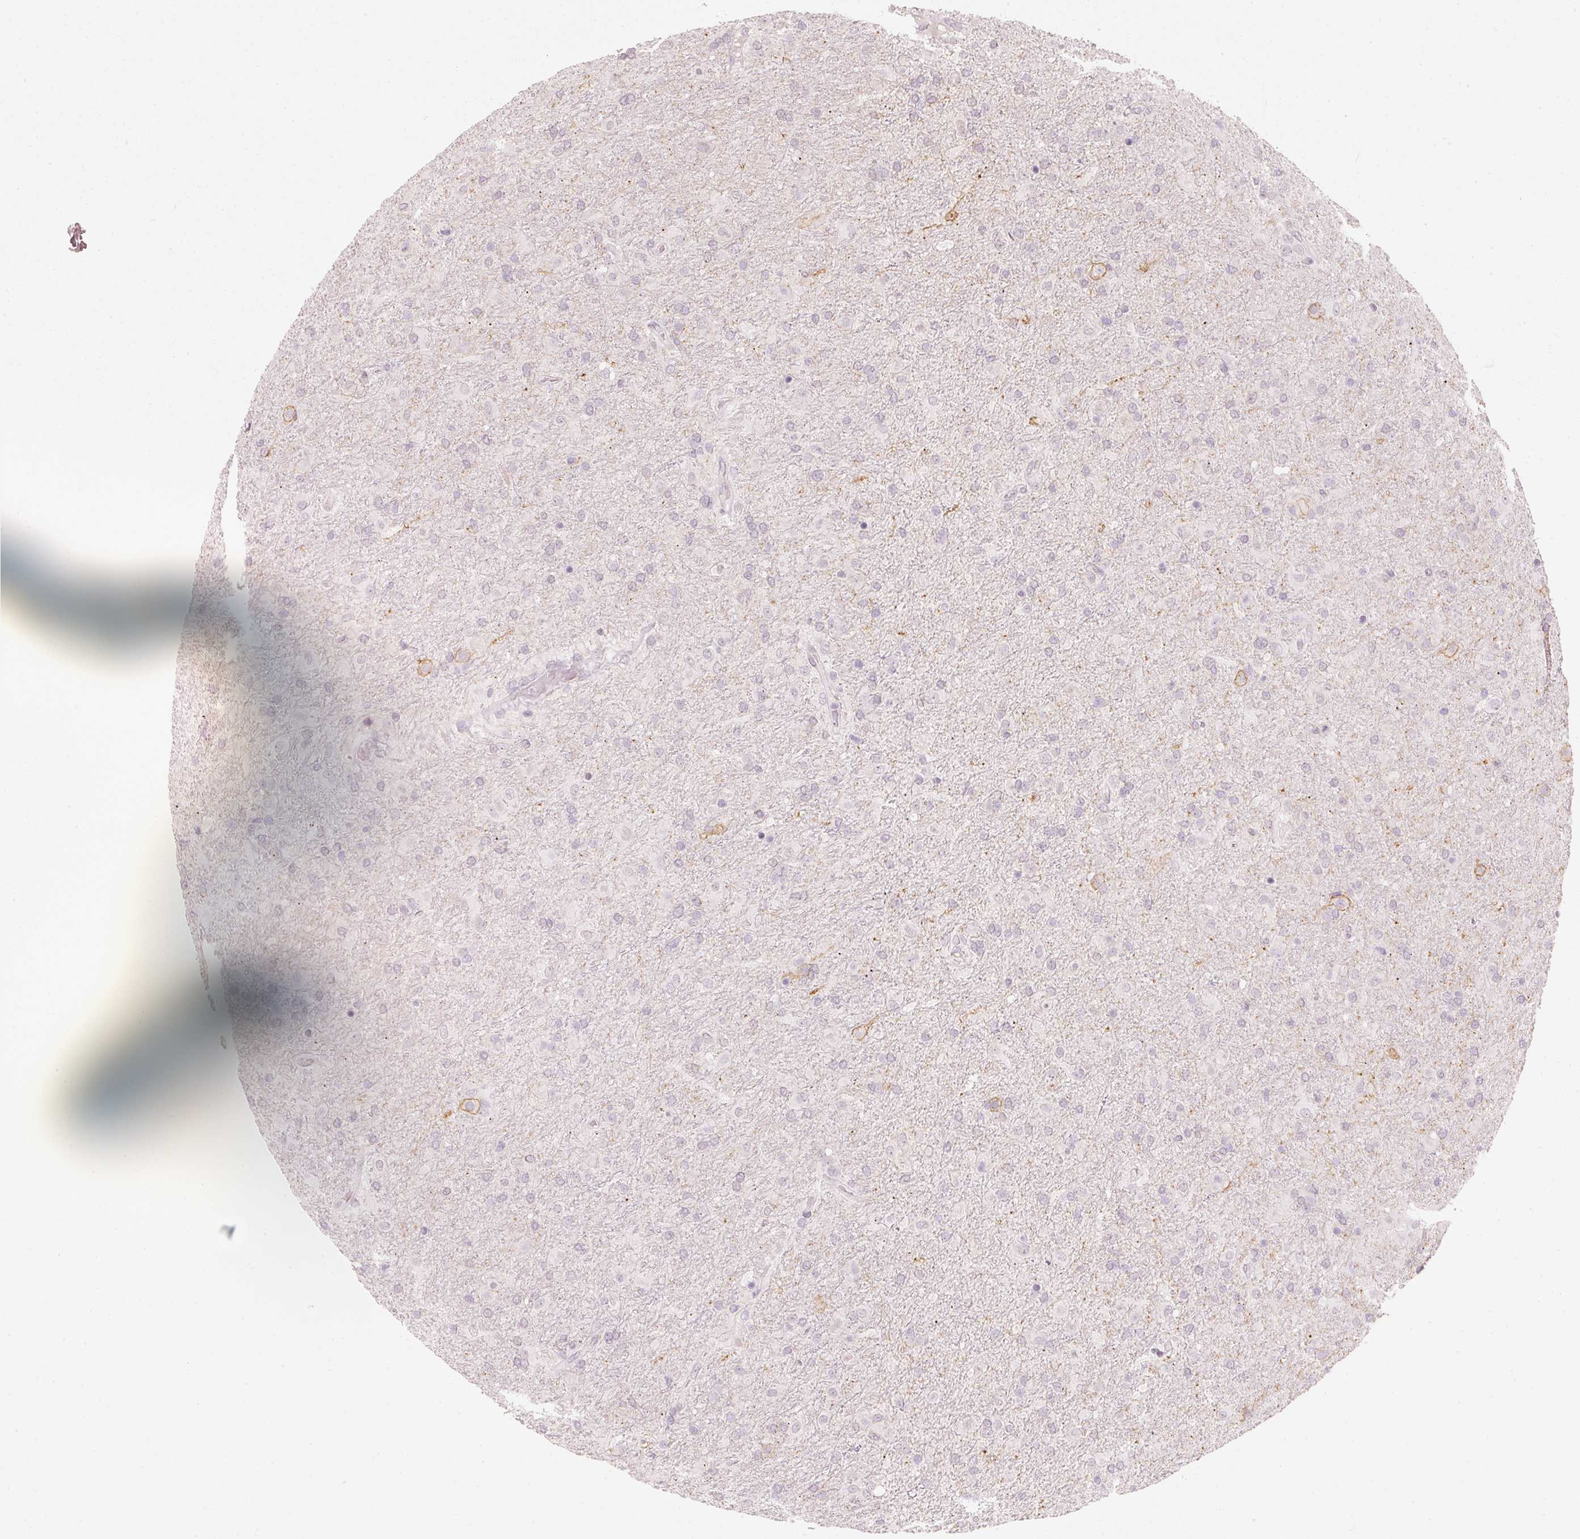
{"staining": {"intensity": "negative", "quantity": "none", "location": "none"}, "tissue": "glioma", "cell_type": "Tumor cells", "image_type": "cancer", "snomed": [{"axis": "morphology", "description": "Glioma, malignant, Low grade"}, {"axis": "topography", "description": "Brain"}], "caption": "Glioma stained for a protein using IHC displays no staining tumor cells.", "gene": "STEAP1", "patient": {"sex": "male", "age": 65}}